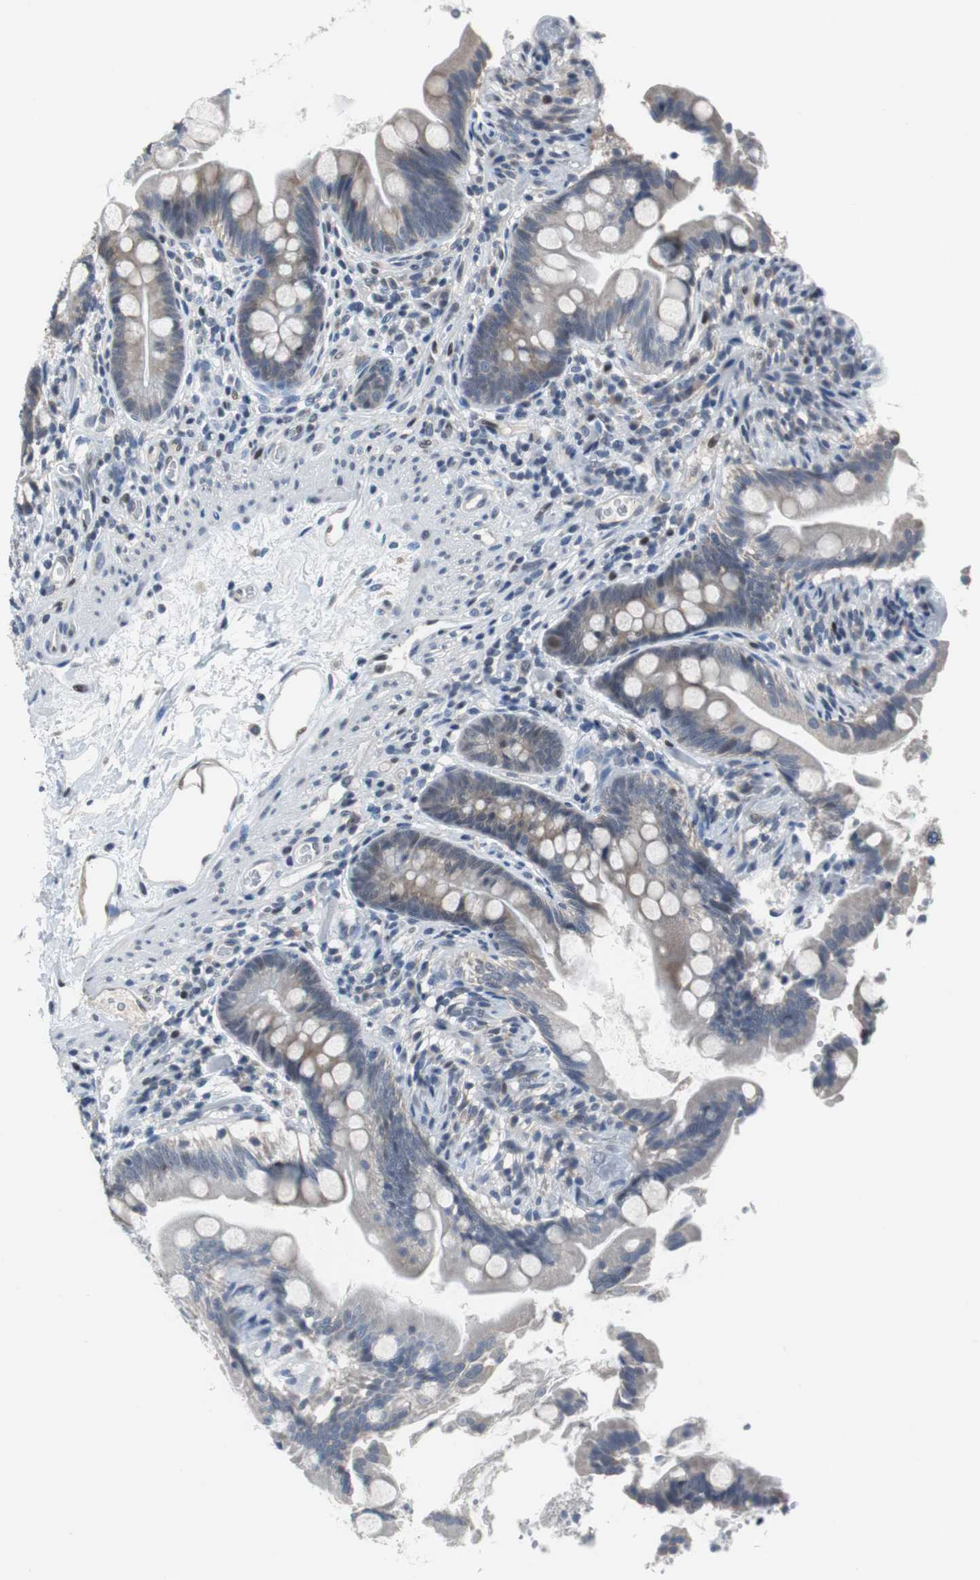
{"staining": {"intensity": "weak", "quantity": "<25%", "location": "nuclear"}, "tissue": "small intestine", "cell_type": "Glandular cells", "image_type": "normal", "snomed": [{"axis": "morphology", "description": "Normal tissue, NOS"}, {"axis": "topography", "description": "Small intestine"}], "caption": "This is an immunohistochemistry (IHC) histopathology image of benign small intestine. There is no staining in glandular cells.", "gene": "TP63", "patient": {"sex": "female", "age": 56}}